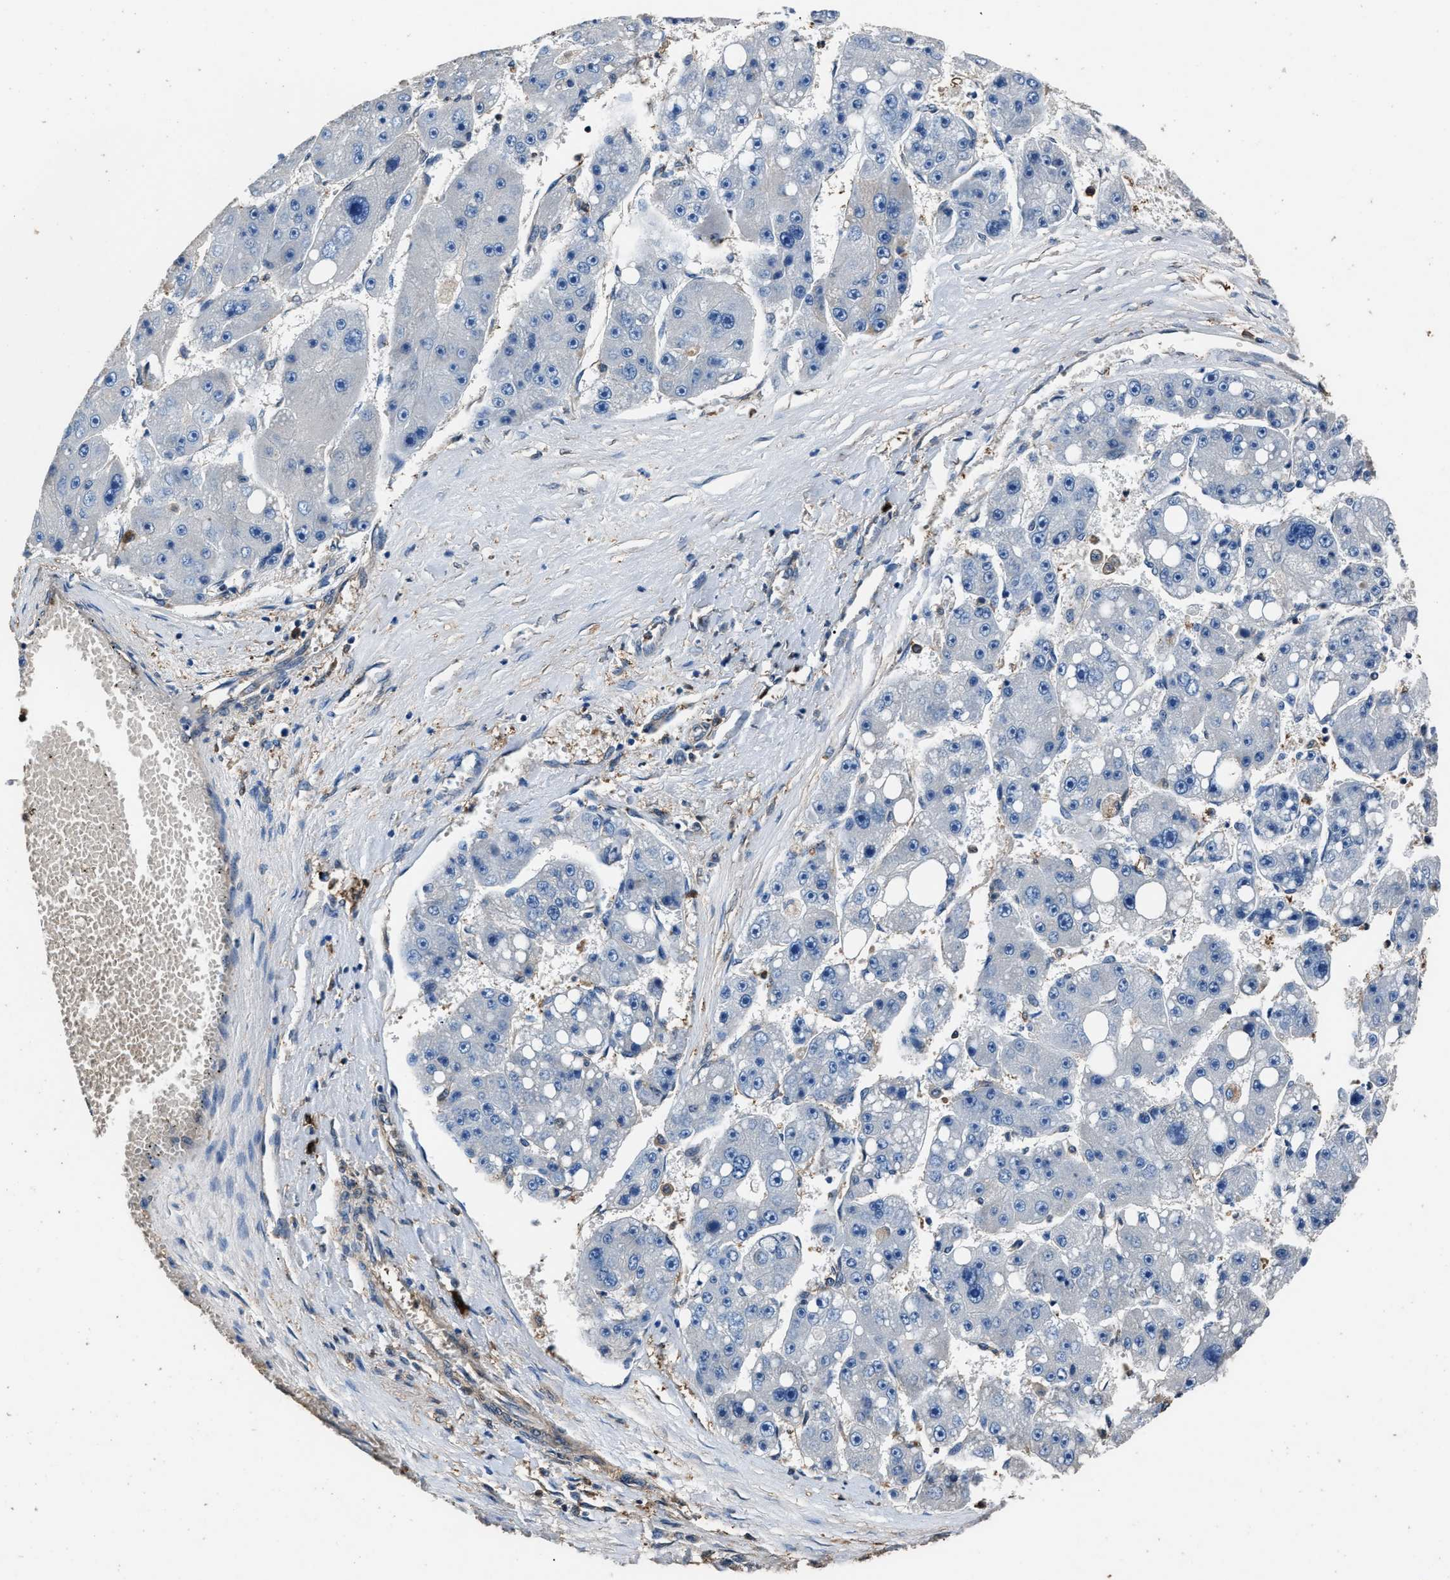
{"staining": {"intensity": "negative", "quantity": "none", "location": "none"}, "tissue": "liver cancer", "cell_type": "Tumor cells", "image_type": "cancer", "snomed": [{"axis": "morphology", "description": "Carcinoma, Hepatocellular, NOS"}, {"axis": "topography", "description": "Liver"}], "caption": "Protein analysis of liver hepatocellular carcinoma demonstrates no significant expression in tumor cells.", "gene": "GSTP1", "patient": {"sex": "female", "age": 61}}